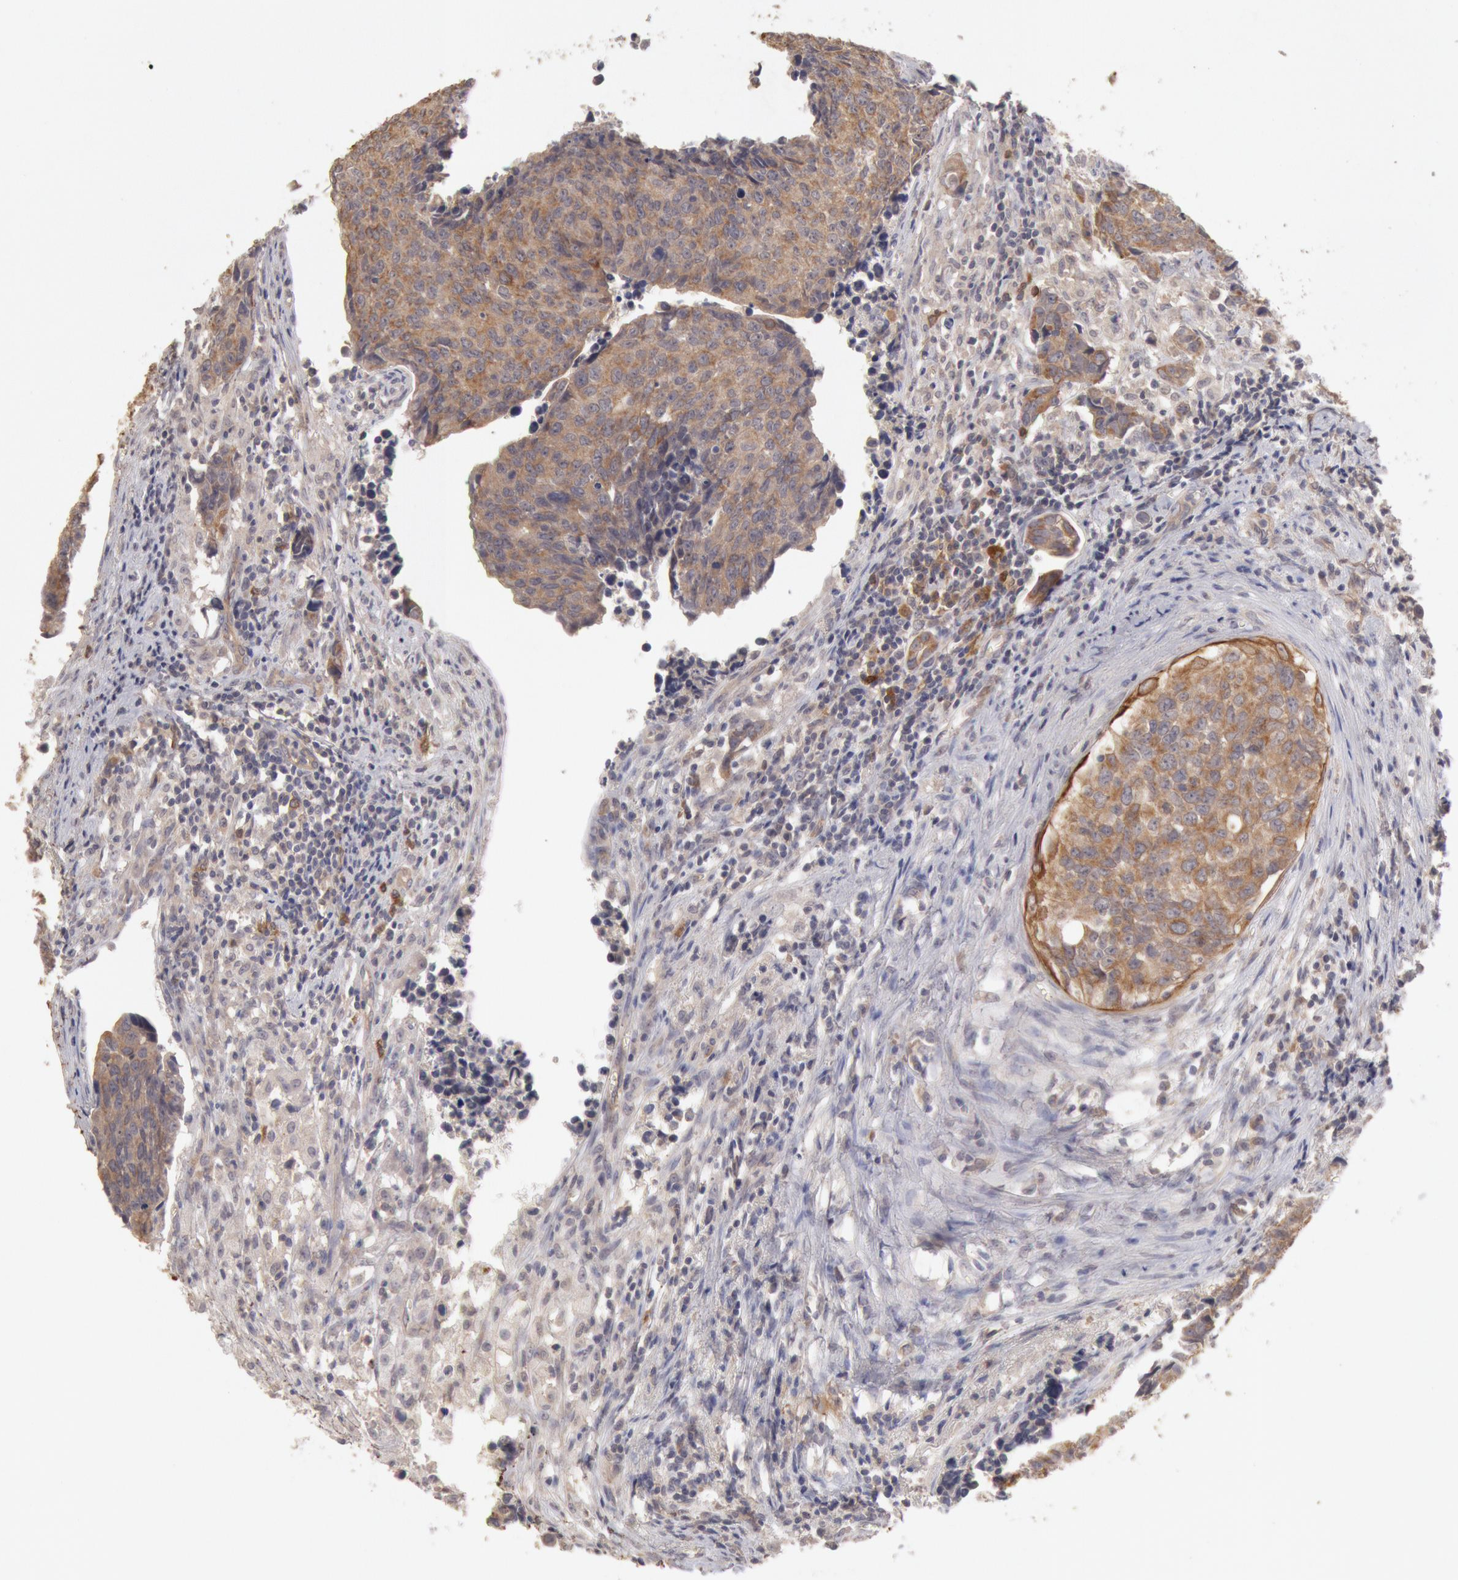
{"staining": {"intensity": "moderate", "quantity": ">75%", "location": "cytoplasmic/membranous"}, "tissue": "urothelial cancer", "cell_type": "Tumor cells", "image_type": "cancer", "snomed": [{"axis": "morphology", "description": "Urothelial carcinoma, High grade"}, {"axis": "topography", "description": "Urinary bladder"}], "caption": "Immunohistochemical staining of human urothelial cancer demonstrates moderate cytoplasmic/membranous protein positivity in about >75% of tumor cells. (DAB IHC, brown staining for protein, blue staining for nuclei).", "gene": "ZFP36L1", "patient": {"sex": "male", "age": 81}}